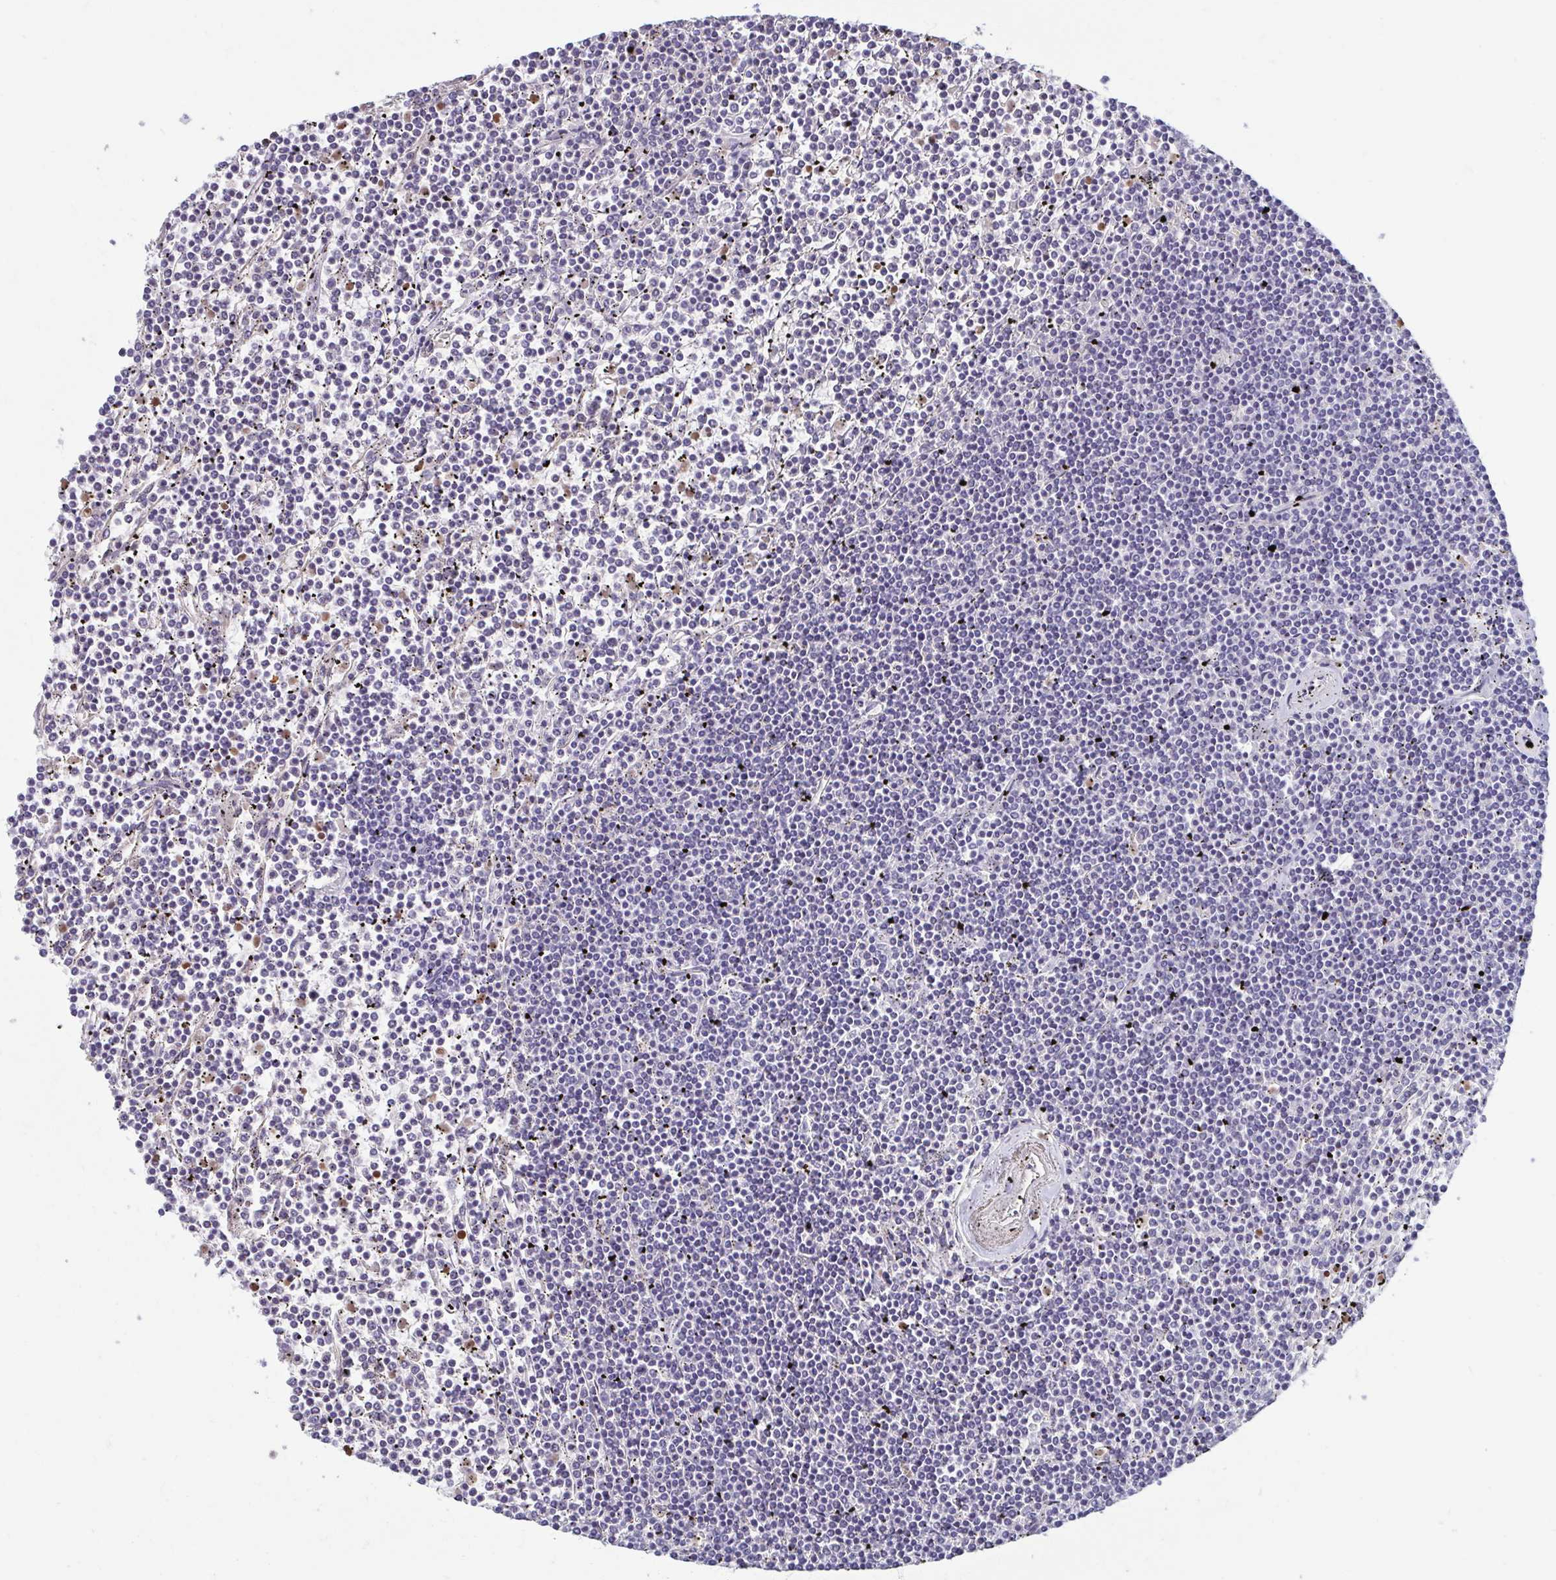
{"staining": {"intensity": "negative", "quantity": "none", "location": "none"}, "tissue": "lymphoma", "cell_type": "Tumor cells", "image_type": "cancer", "snomed": [{"axis": "morphology", "description": "Malignant lymphoma, non-Hodgkin's type, Low grade"}, {"axis": "topography", "description": "Spleen"}], "caption": "Tumor cells are negative for brown protein staining in lymphoma.", "gene": "MORC4", "patient": {"sex": "female", "age": 19}}